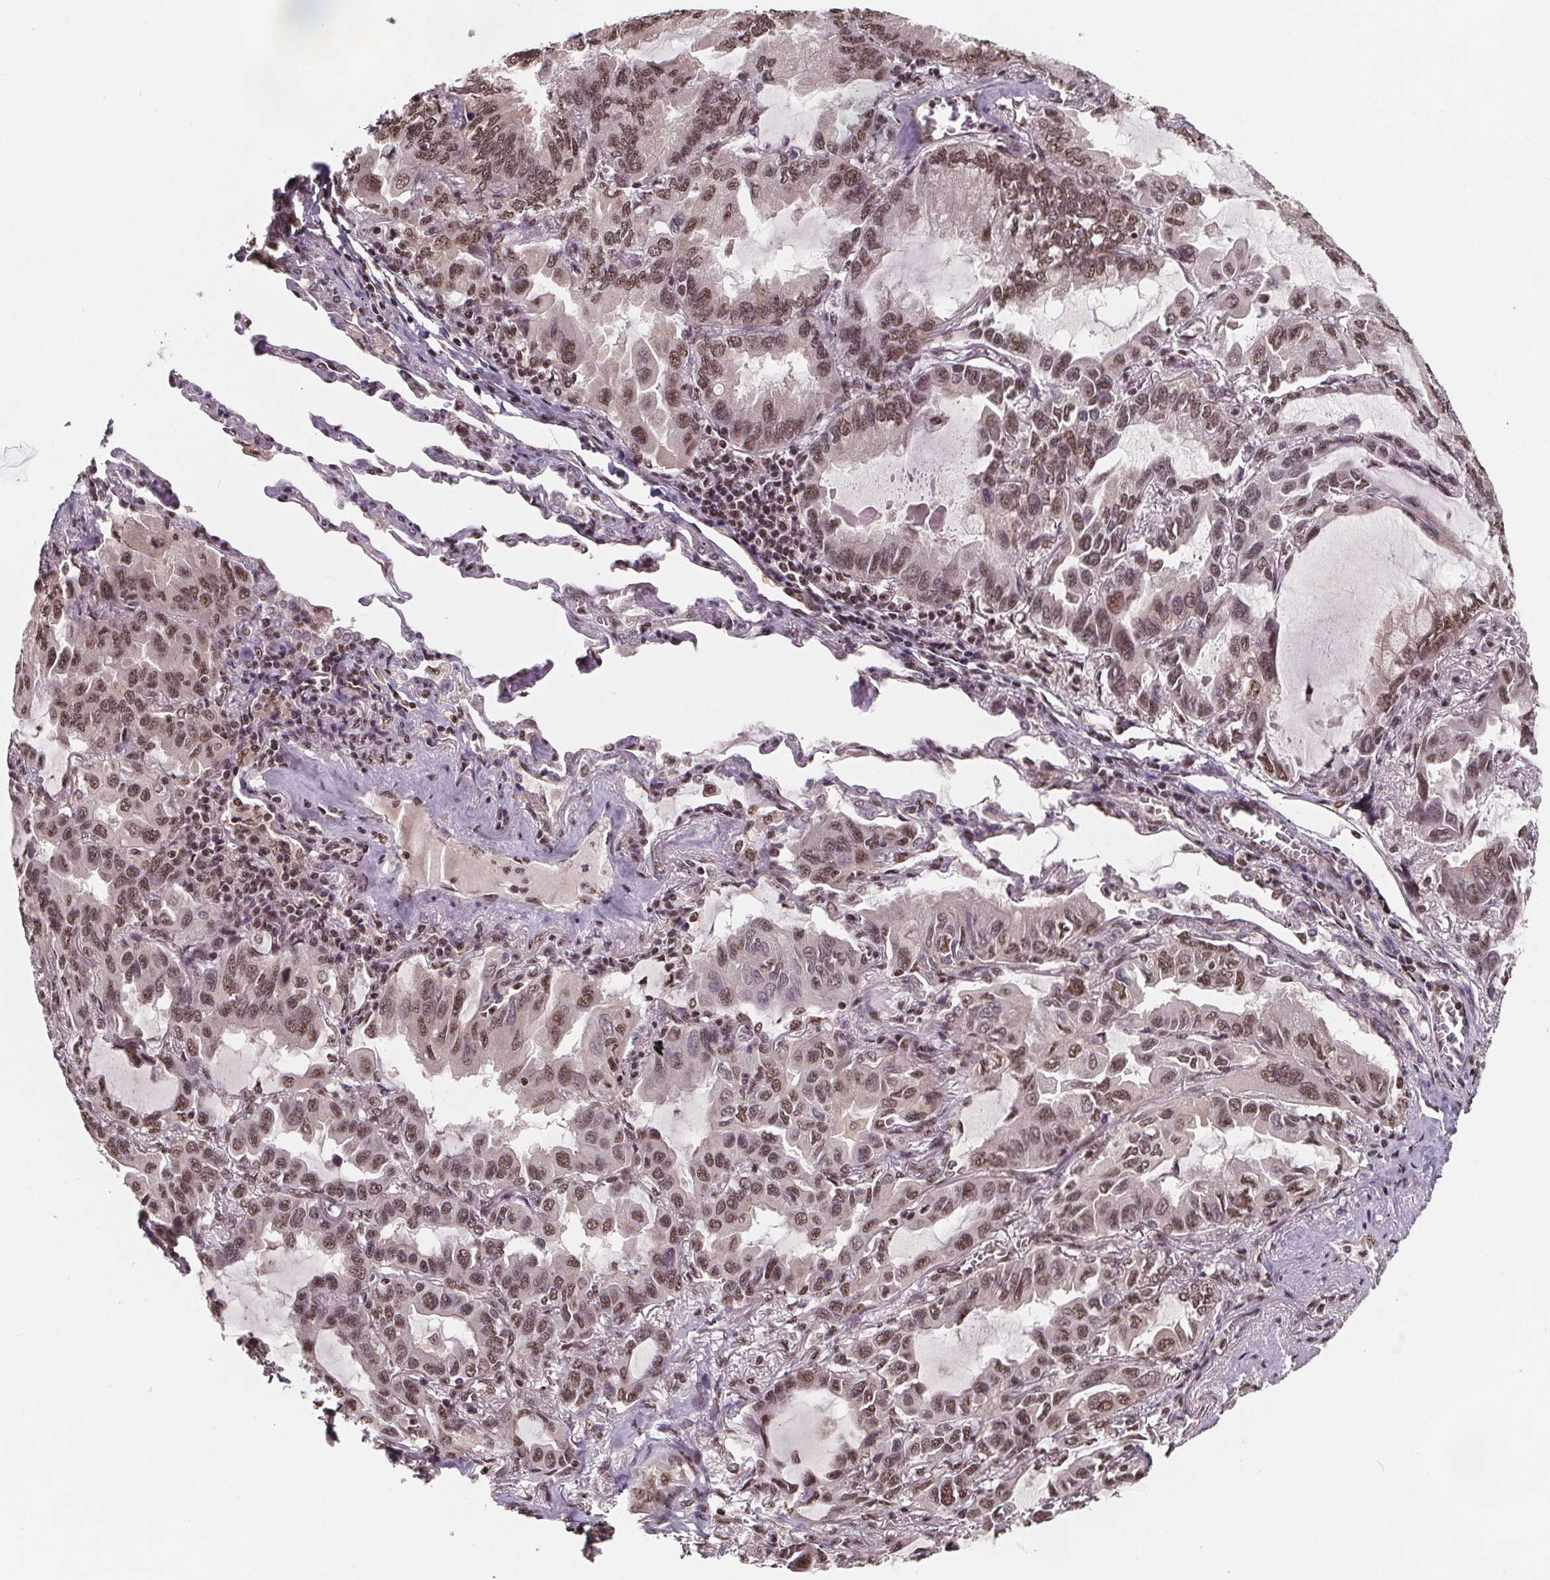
{"staining": {"intensity": "moderate", "quantity": ">75%", "location": "nuclear"}, "tissue": "lung cancer", "cell_type": "Tumor cells", "image_type": "cancer", "snomed": [{"axis": "morphology", "description": "Adenocarcinoma, NOS"}, {"axis": "topography", "description": "Lung"}], "caption": "Lung cancer stained for a protein (brown) displays moderate nuclear positive positivity in approximately >75% of tumor cells.", "gene": "JARID2", "patient": {"sex": "male", "age": 64}}